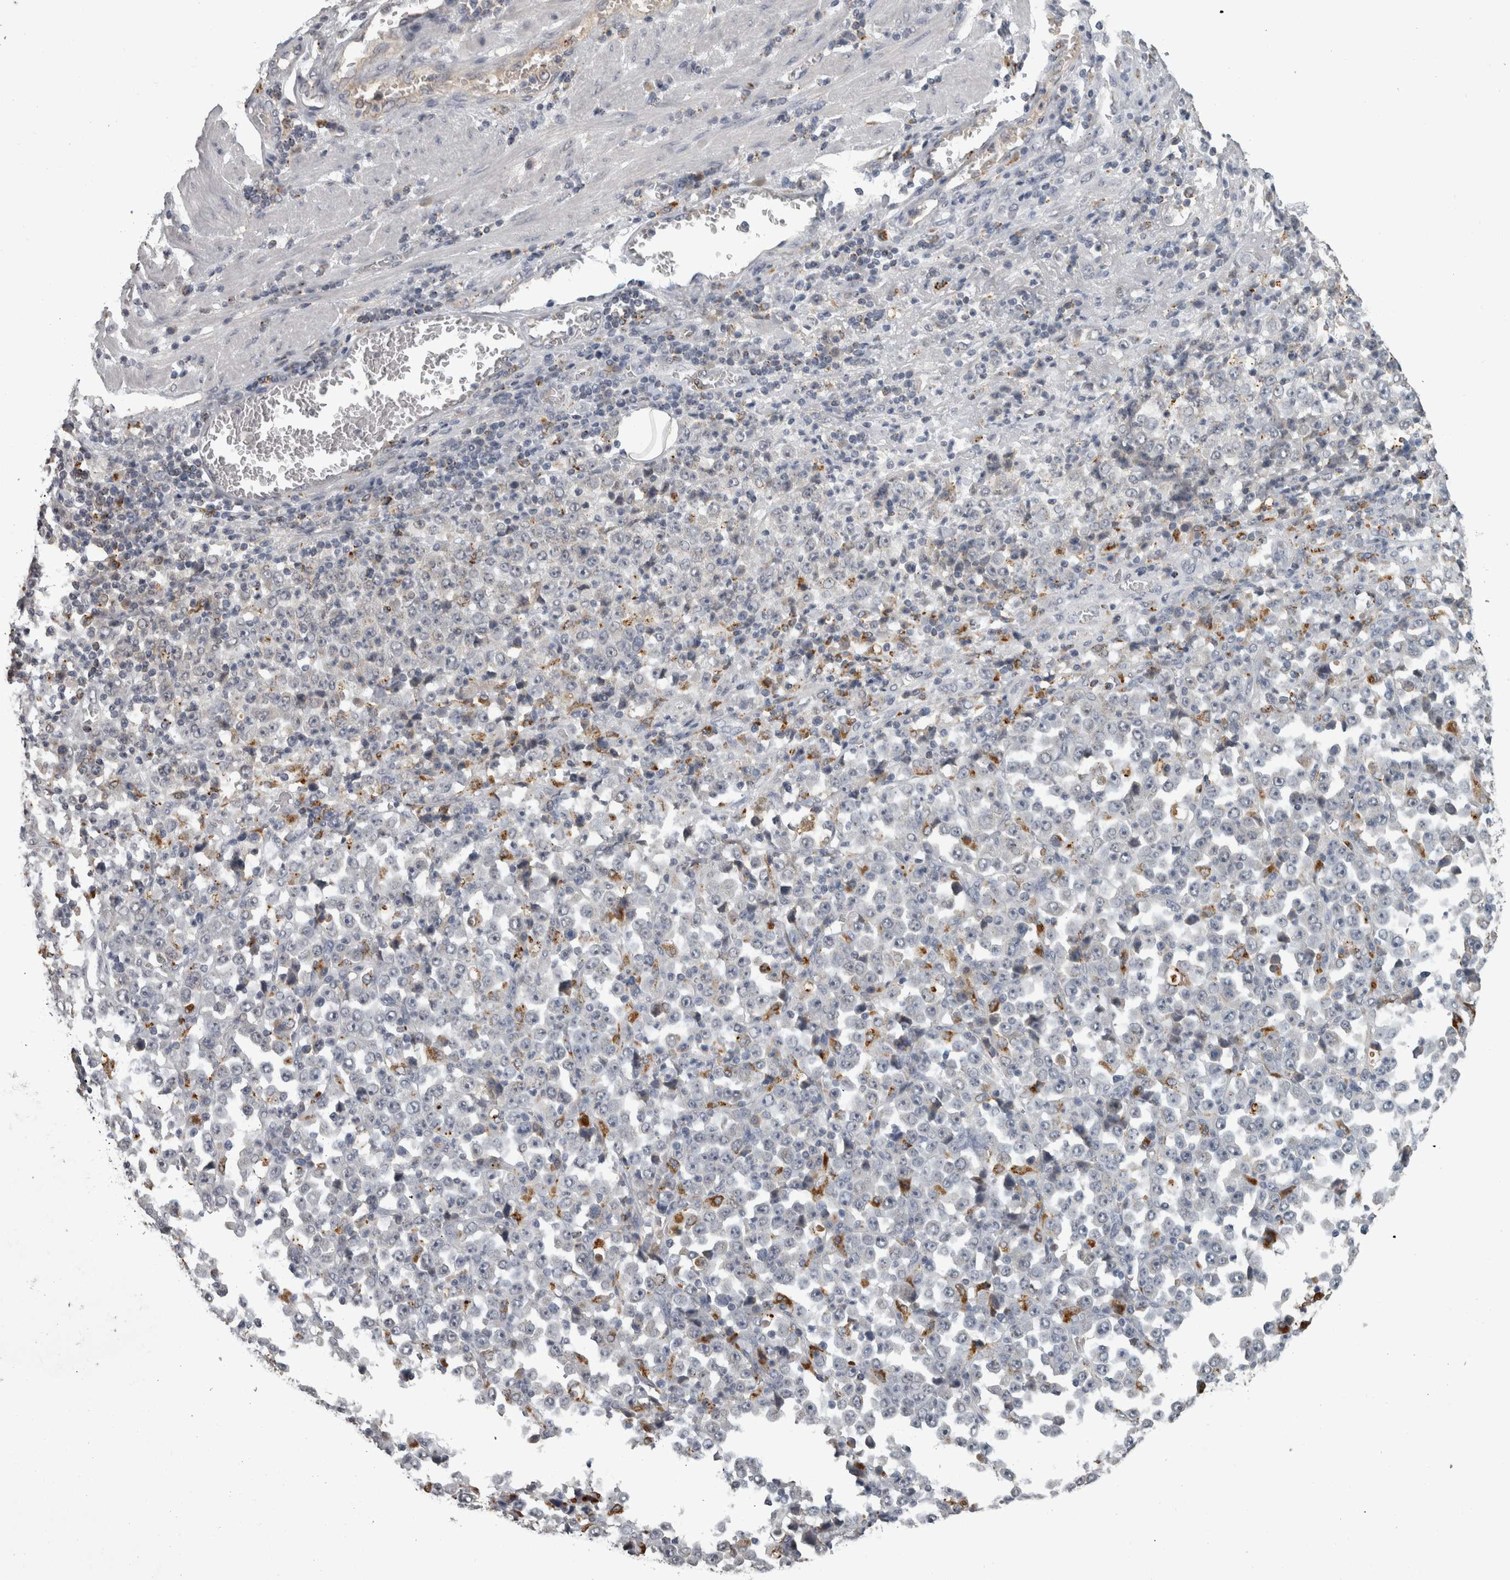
{"staining": {"intensity": "negative", "quantity": "none", "location": "none"}, "tissue": "stomach cancer", "cell_type": "Tumor cells", "image_type": "cancer", "snomed": [{"axis": "morphology", "description": "Normal tissue, NOS"}, {"axis": "morphology", "description": "Adenocarcinoma, NOS"}, {"axis": "topography", "description": "Stomach, upper"}, {"axis": "topography", "description": "Stomach"}], "caption": "An image of human stomach adenocarcinoma is negative for staining in tumor cells.", "gene": "NAAA", "patient": {"sex": "male", "age": 59}}